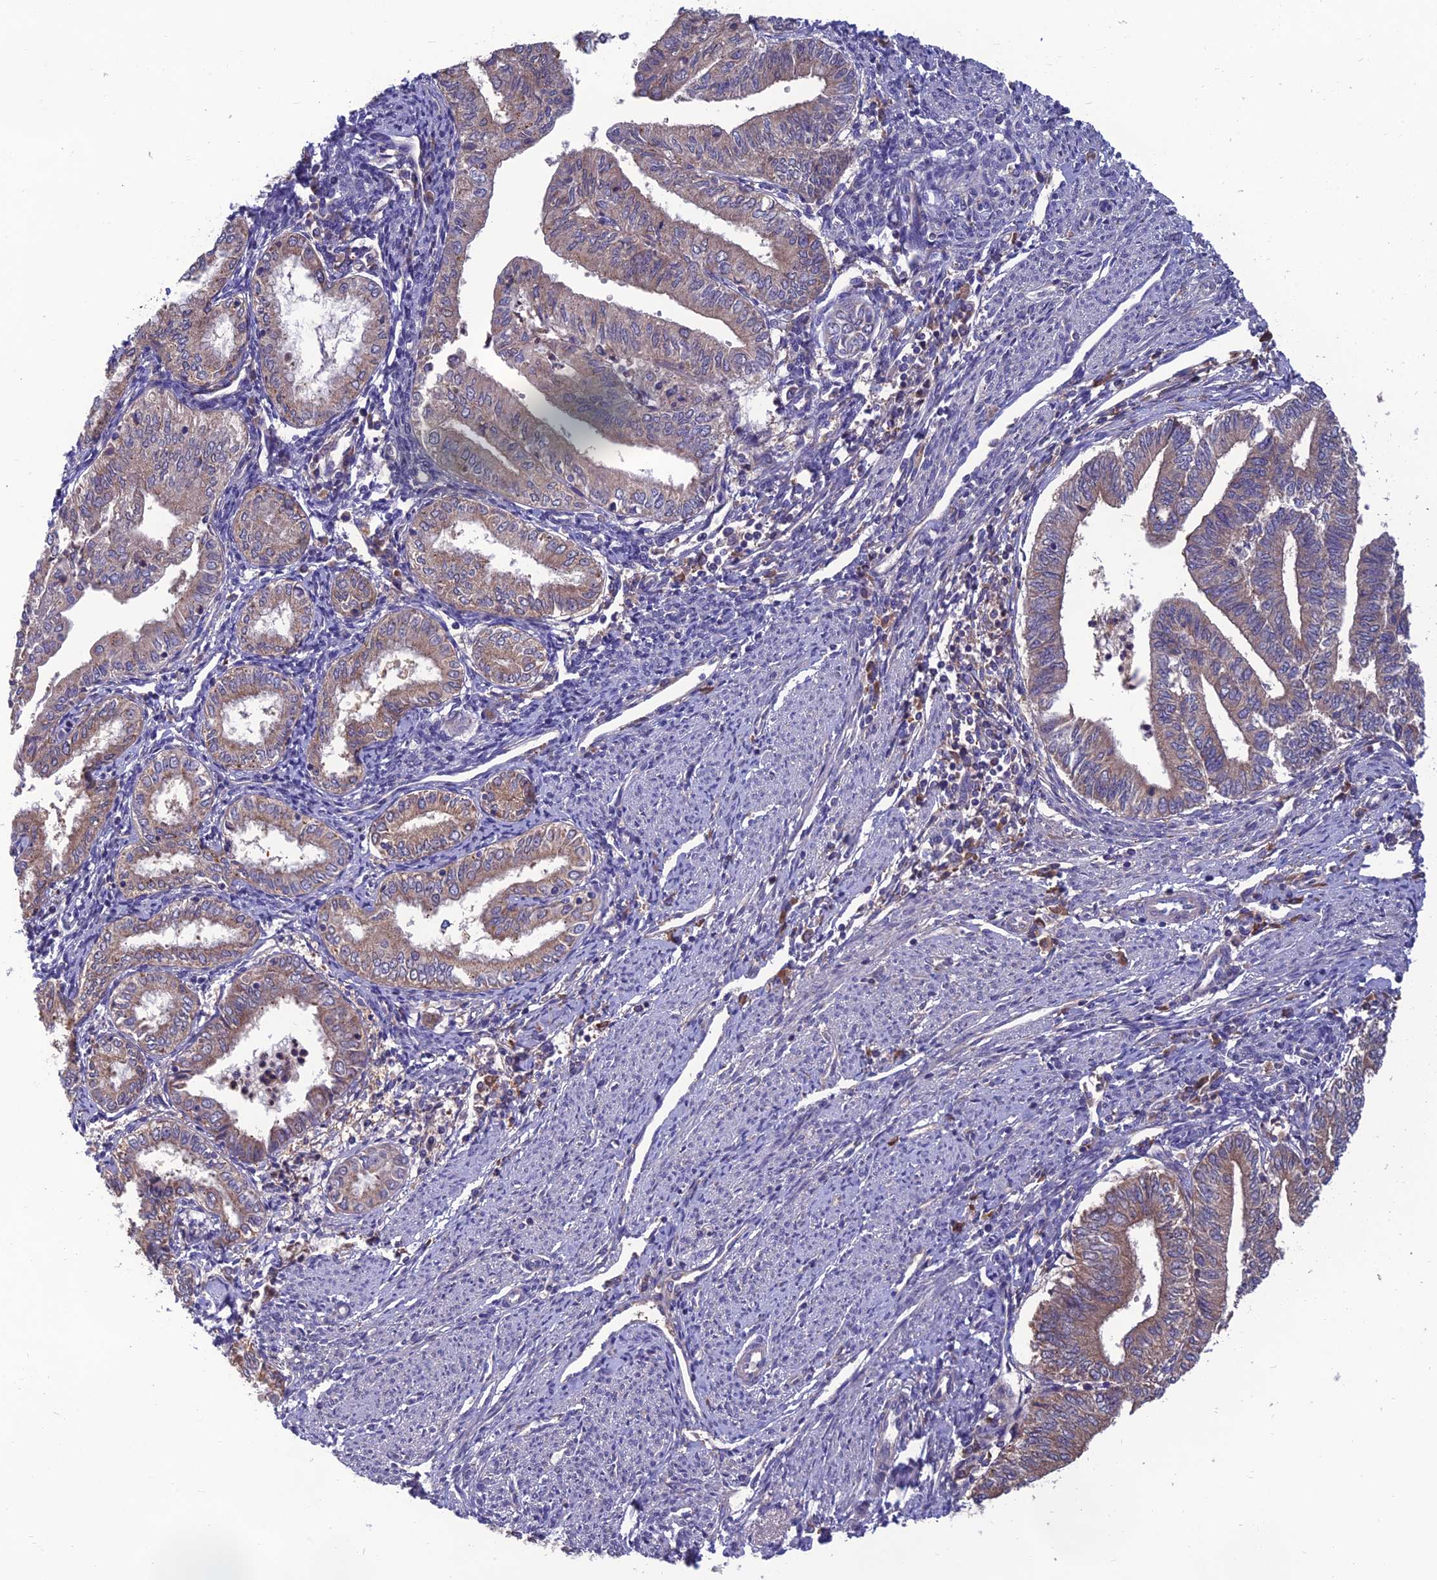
{"staining": {"intensity": "weak", "quantity": ">75%", "location": "cytoplasmic/membranous"}, "tissue": "endometrial cancer", "cell_type": "Tumor cells", "image_type": "cancer", "snomed": [{"axis": "morphology", "description": "Adenocarcinoma, NOS"}, {"axis": "topography", "description": "Endometrium"}], "caption": "An image showing weak cytoplasmic/membranous positivity in about >75% of tumor cells in endometrial cancer, as visualized by brown immunohistochemical staining.", "gene": "UMAD1", "patient": {"sex": "female", "age": 66}}